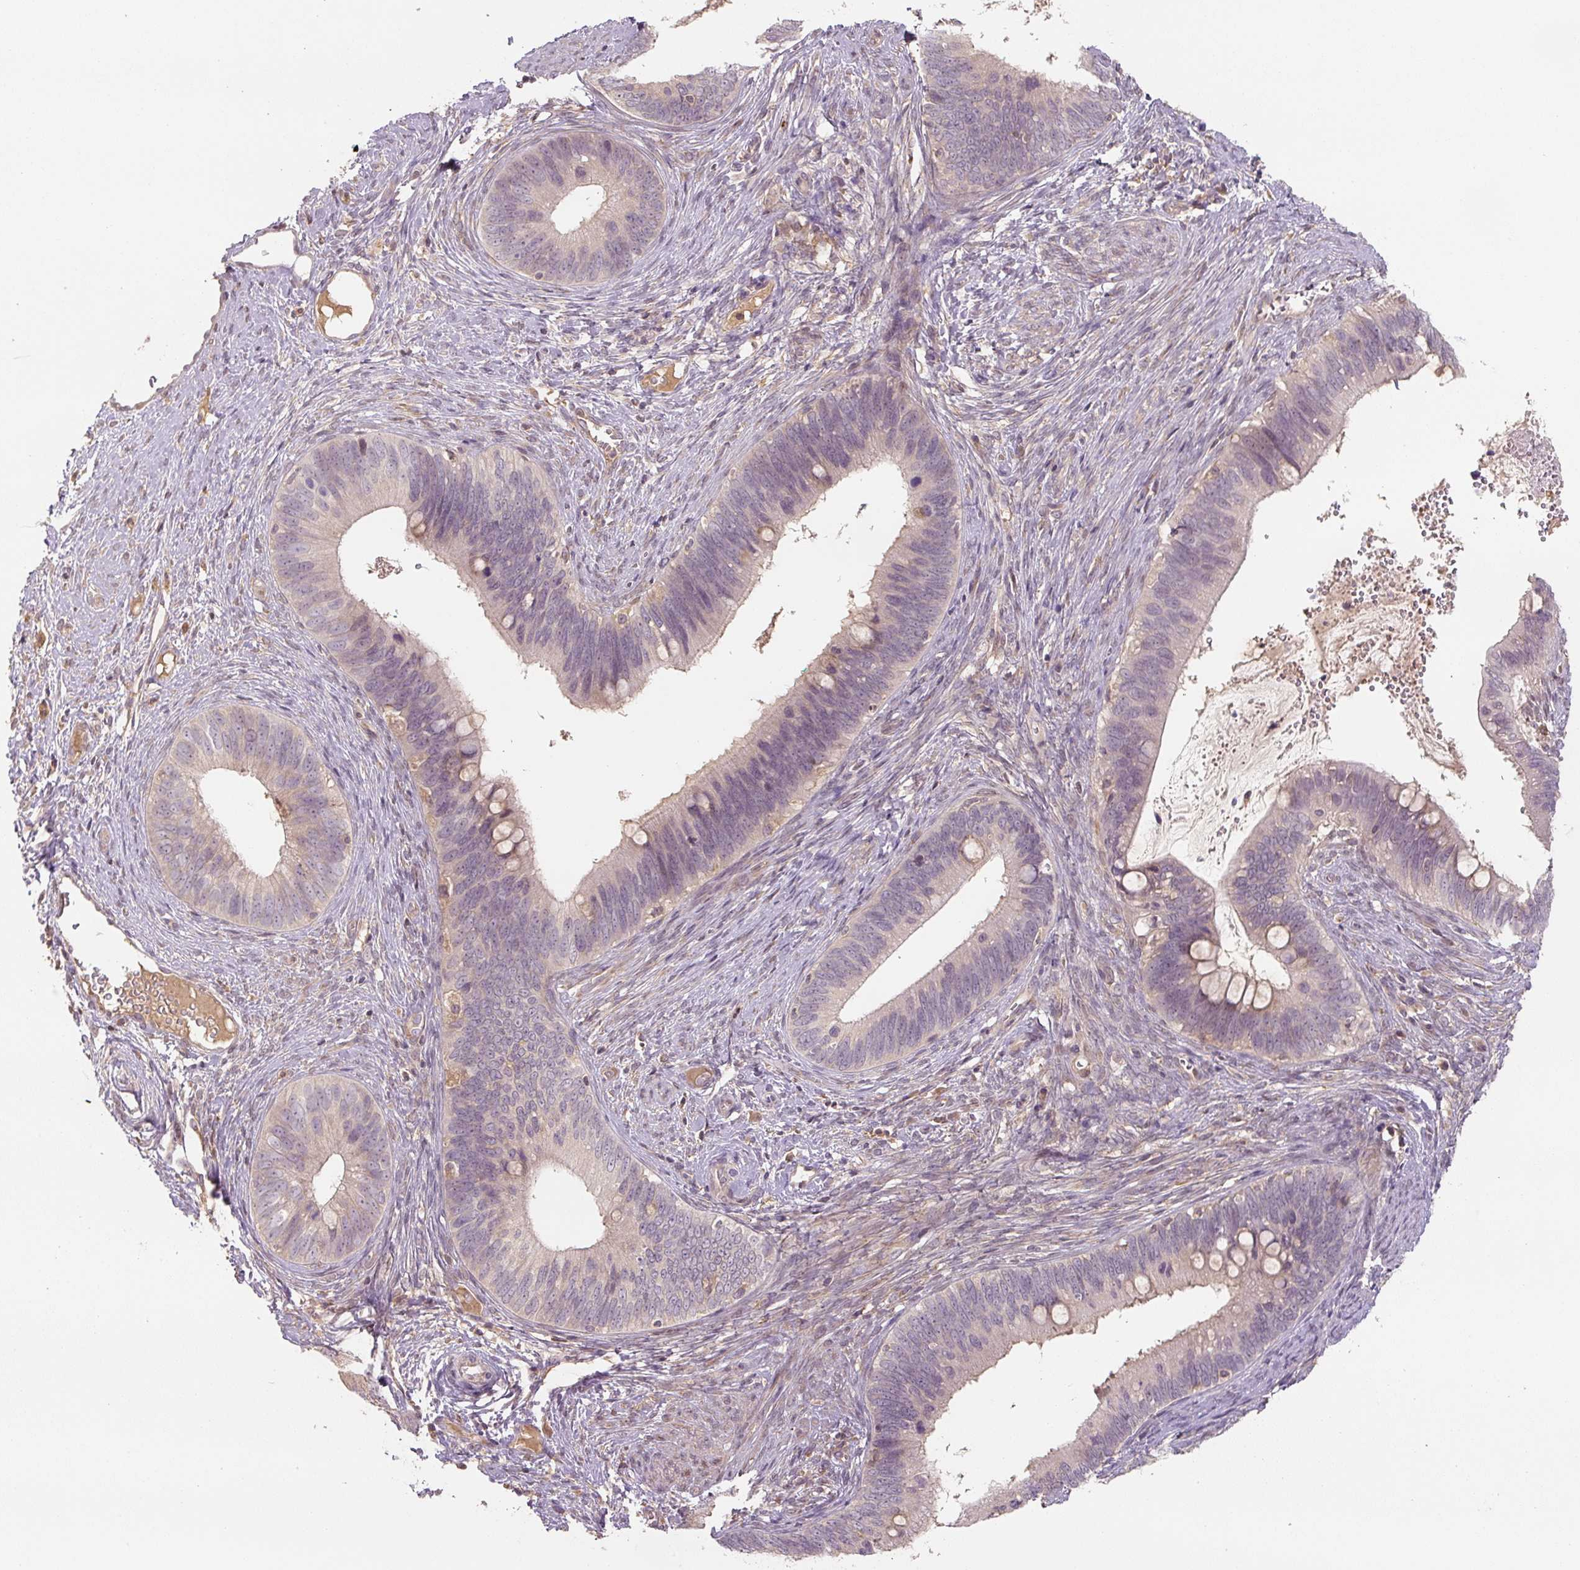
{"staining": {"intensity": "negative", "quantity": "none", "location": "none"}, "tissue": "cervical cancer", "cell_type": "Tumor cells", "image_type": "cancer", "snomed": [{"axis": "morphology", "description": "Adenocarcinoma, NOS"}, {"axis": "topography", "description": "Cervix"}], "caption": "DAB immunohistochemical staining of cervical adenocarcinoma shows no significant positivity in tumor cells.", "gene": "C2orf73", "patient": {"sex": "female", "age": 42}}